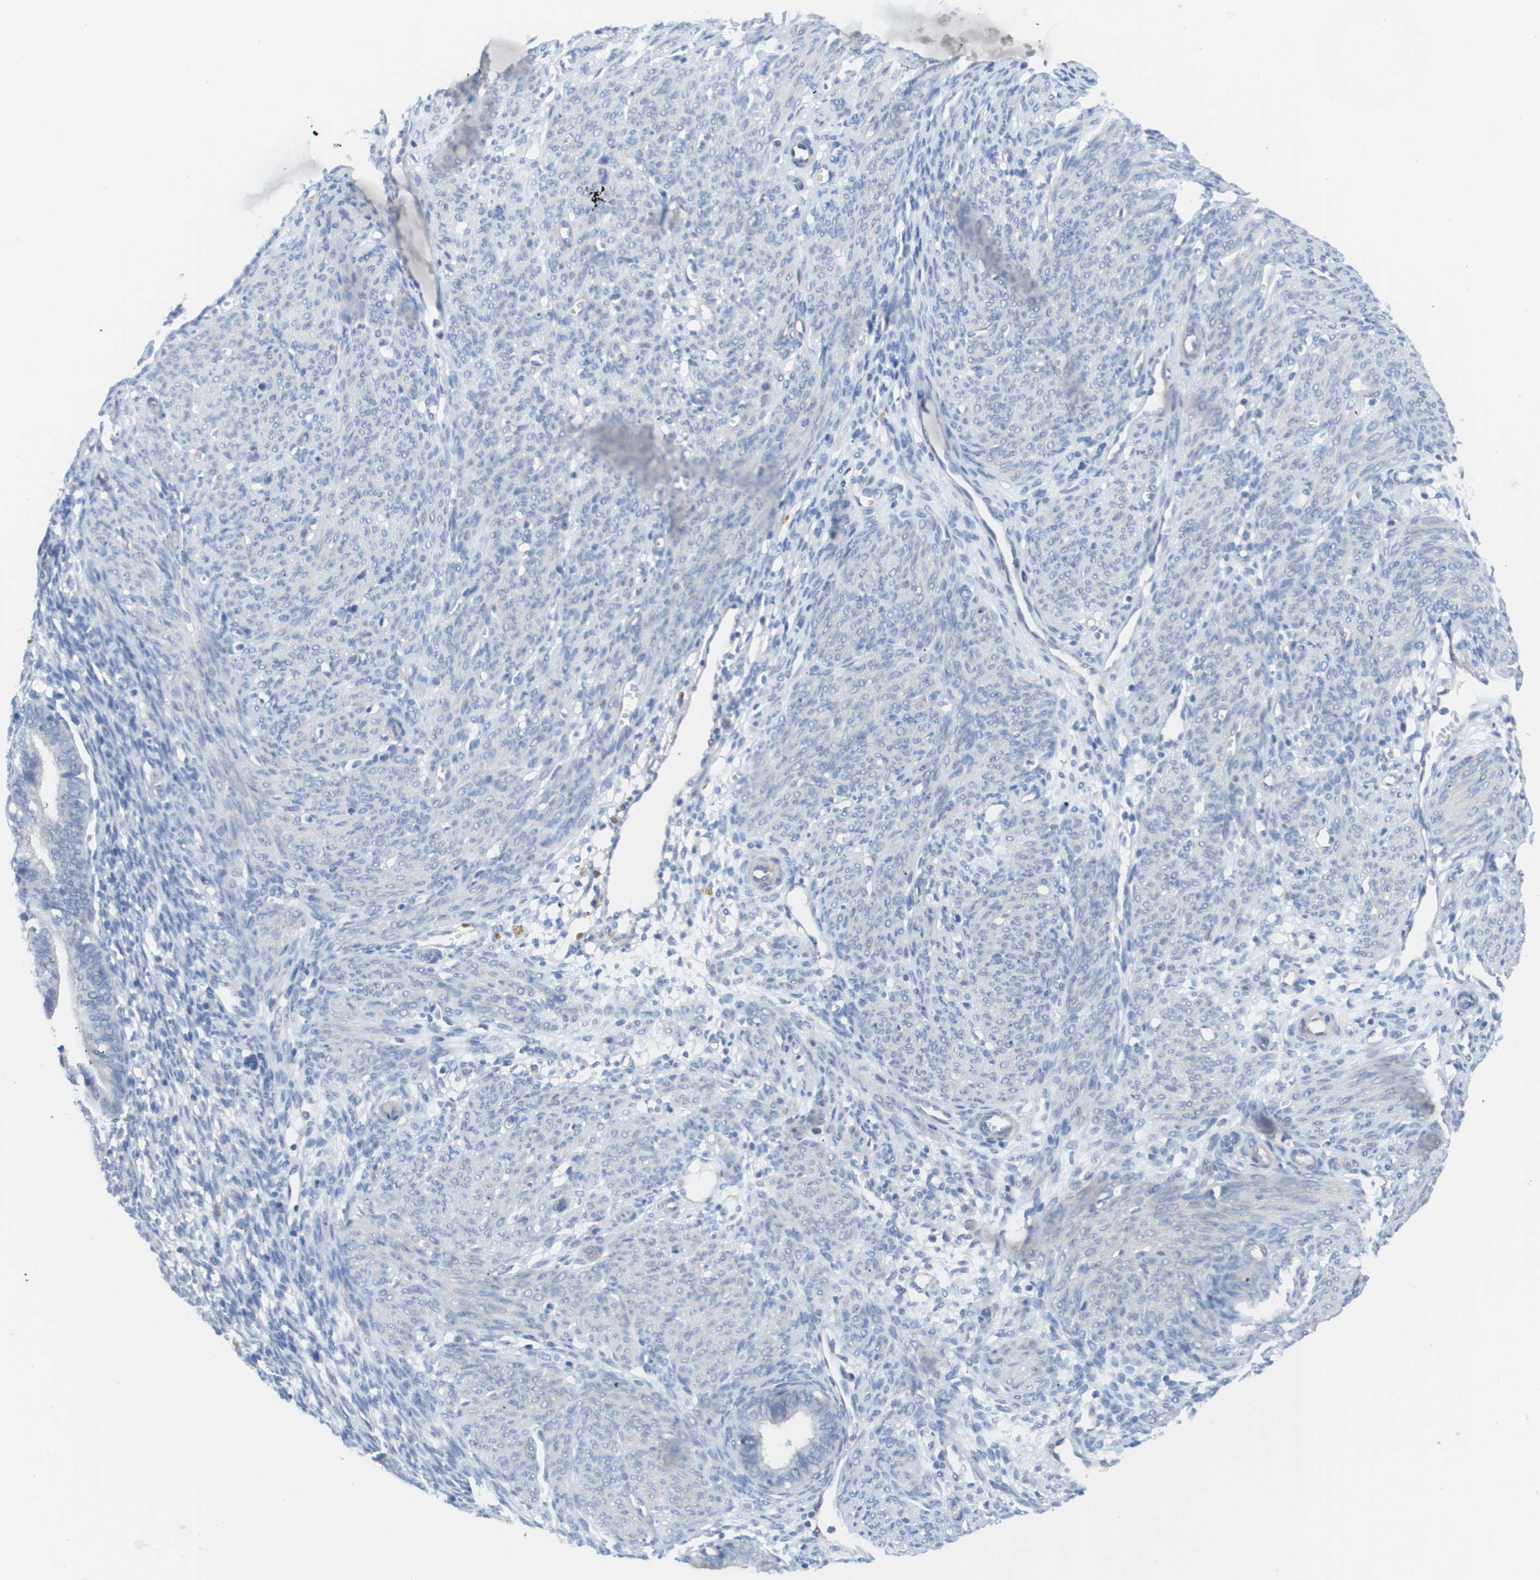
{"staining": {"intensity": "negative", "quantity": "none", "location": "none"}, "tissue": "endometrium", "cell_type": "Cells in endometrial stroma", "image_type": "normal", "snomed": [{"axis": "morphology", "description": "Normal tissue, NOS"}, {"axis": "morphology", "description": "Adenocarcinoma, NOS"}, {"axis": "topography", "description": "Endometrium"}, {"axis": "topography", "description": "Ovary"}], "caption": "DAB (3,3'-diaminobenzidine) immunohistochemical staining of benign endometrium displays no significant staining in cells in endometrial stroma.", "gene": "MYL3", "patient": {"sex": "female", "age": 68}}